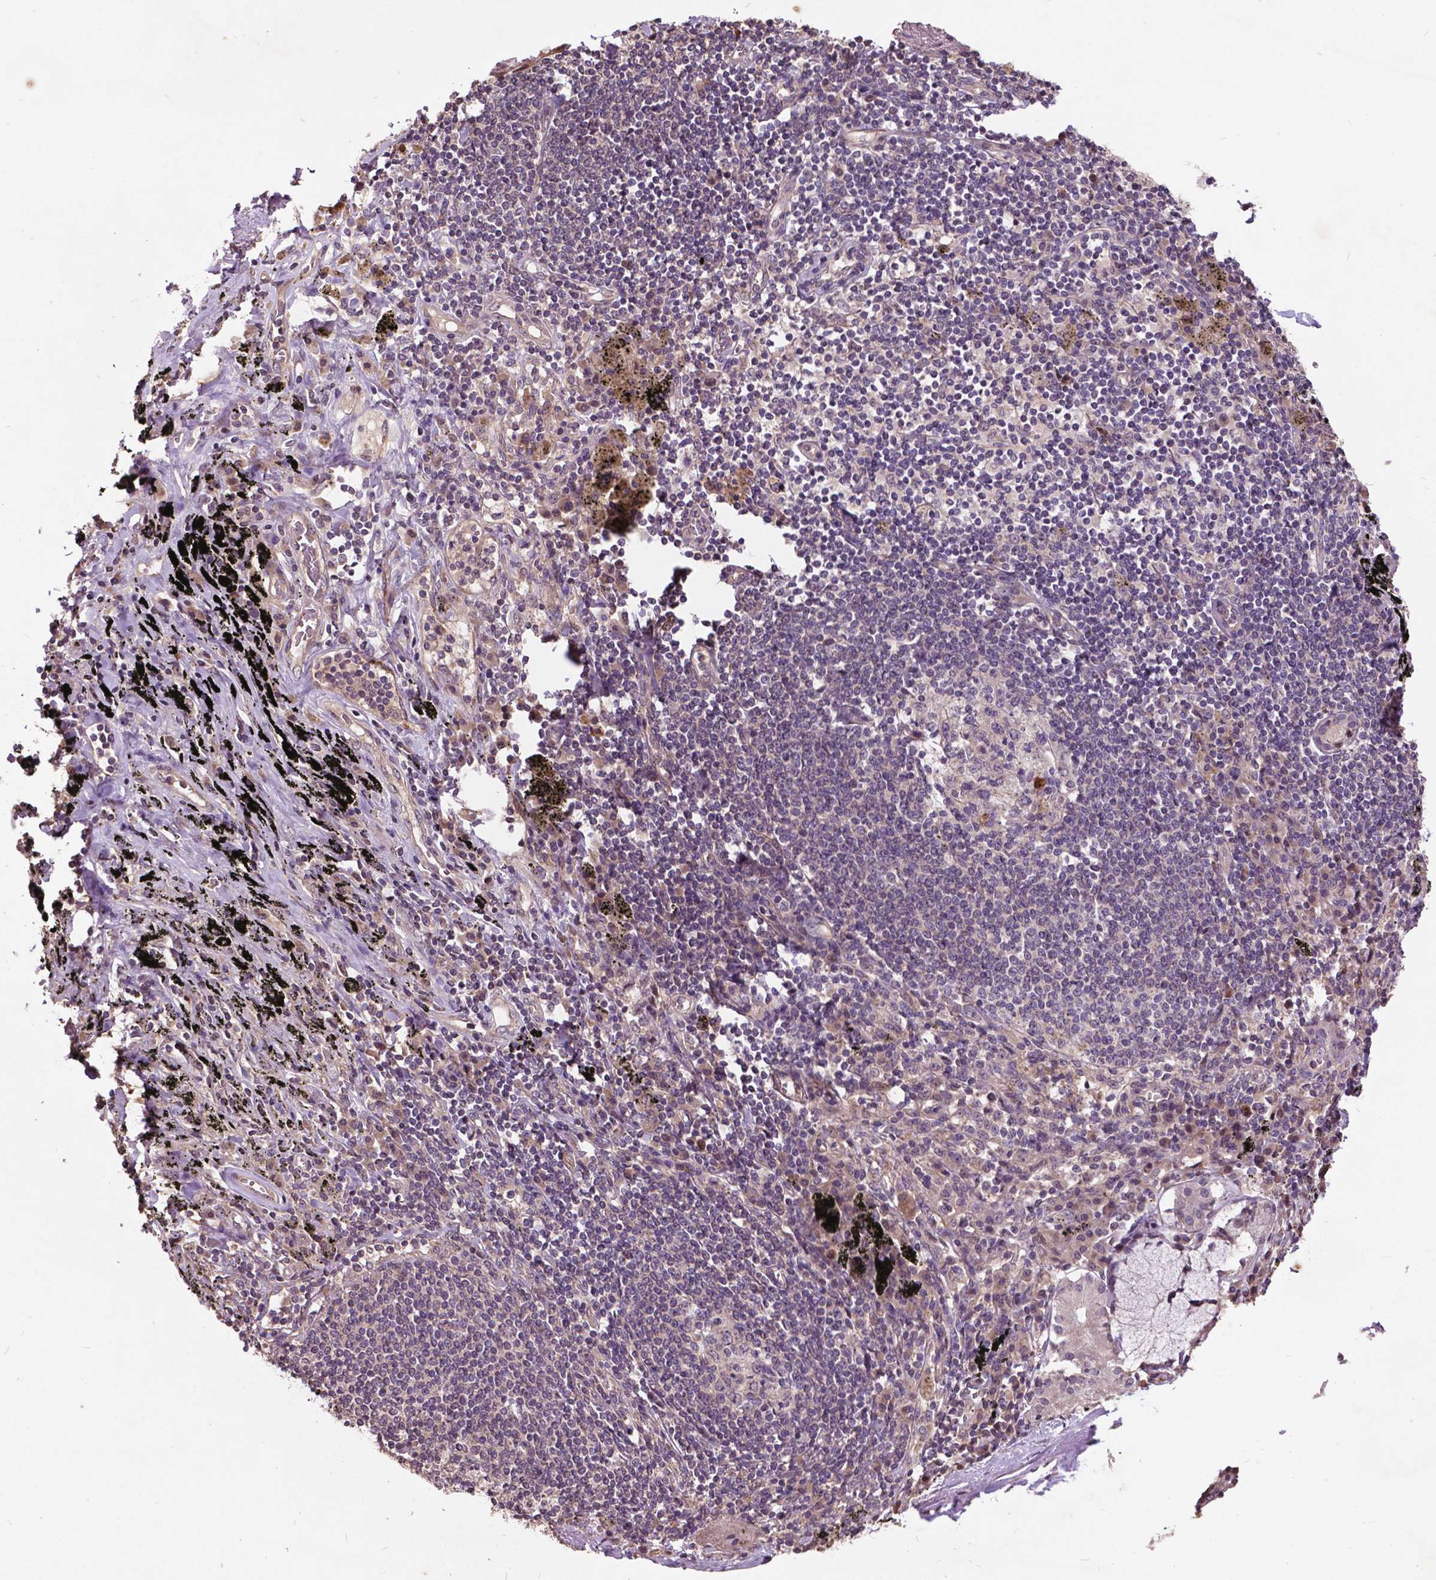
{"staining": {"intensity": "weak", "quantity": ">75%", "location": "cytoplasmic/membranous"}, "tissue": "adipose tissue", "cell_type": "Adipocytes", "image_type": "normal", "snomed": [{"axis": "morphology", "description": "Normal tissue, NOS"}, {"axis": "topography", "description": "Bronchus"}, {"axis": "topography", "description": "Lung"}], "caption": "Immunohistochemistry (IHC) histopathology image of benign human adipose tissue stained for a protein (brown), which shows low levels of weak cytoplasmic/membranous positivity in about >75% of adipocytes.", "gene": "AP1S3", "patient": {"sex": "female", "age": 57}}